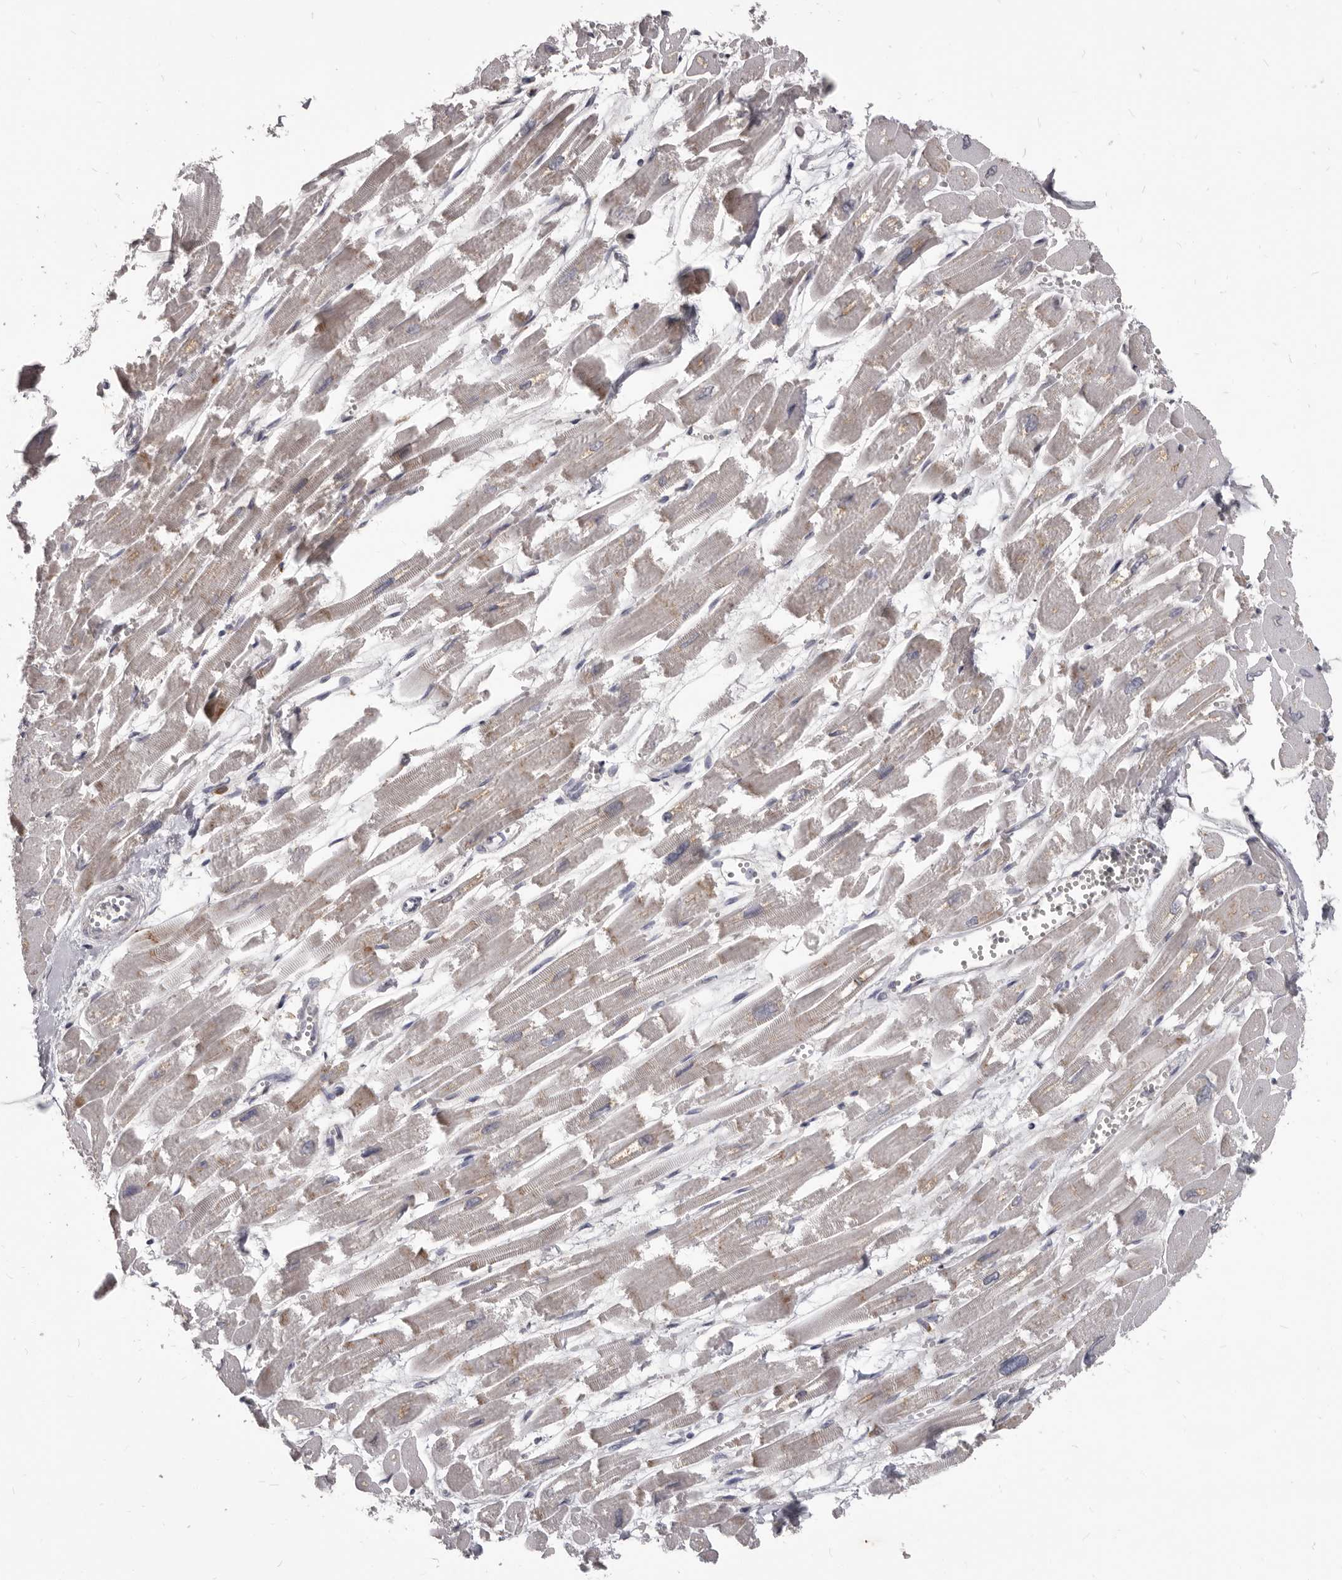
{"staining": {"intensity": "weak", "quantity": "<25%", "location": "cytoplasmic/membranous"}, "tissue": "heart muscle", "cell_type": "Cardiomyocytes", "image_type": "normal", "snomed": [{"axis": "morphology", "description": "Normal tissue, NOS"}, {"axis": "topography", "description": "Heart"}], "caption": "Cardiomyocytes show no significant protein expression in unremarkable heart muscle.", "gene": "PI4K2A", "patient": {"sex": "male", "age": 54}}